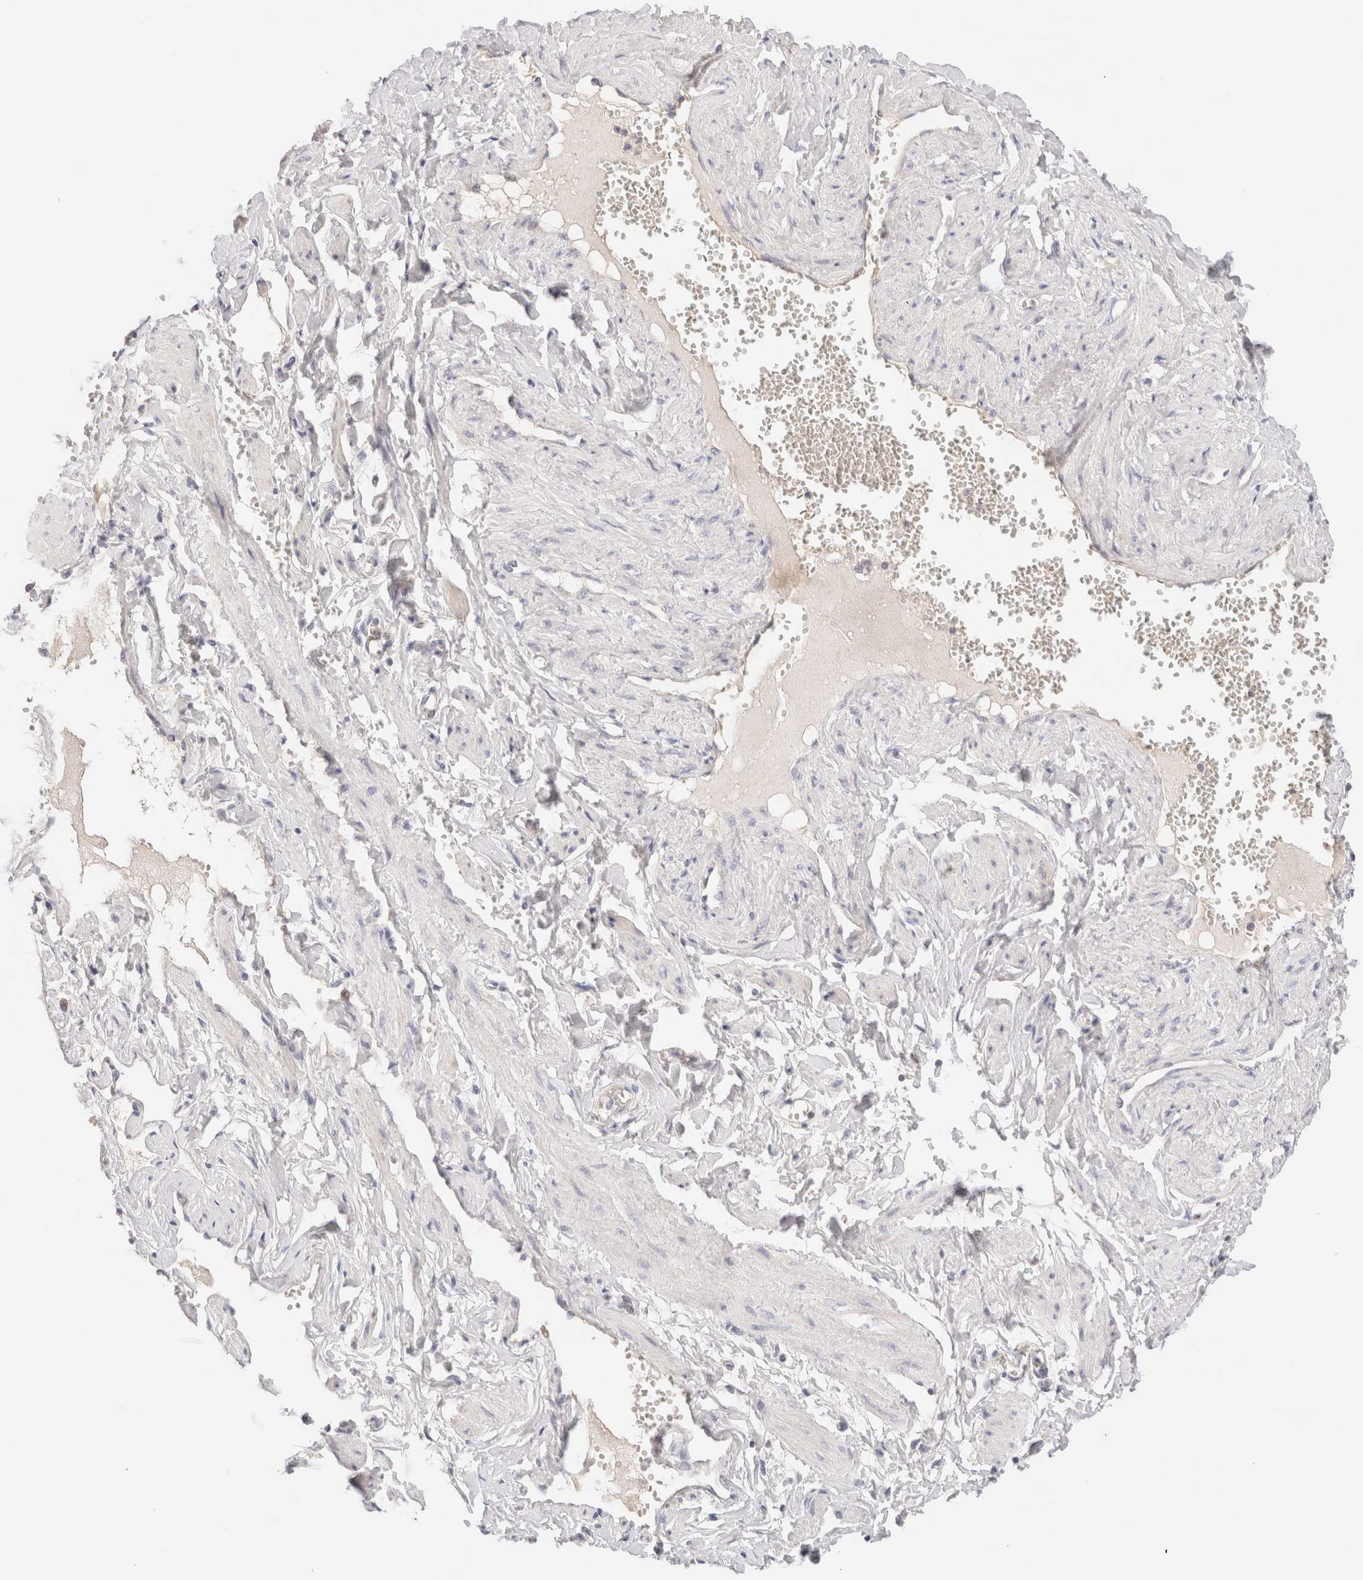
{"staining": {"intensity": "negative", "quantity": "none", "location": "none"}, "tissue": "adipose tissue", "cell_type": "Adipocytes", "image_type": "normal", "snomed": [{"axis": "morphology", "description": "Normal tissue, NOS"}, {"axis": "topography", "description": "Vascular tissue"}, {"axis": "topography", "description": "Fallopian tube"}, {"axis": "topography", "description": "Ovary"}], "caption": "Adipocytes show no significant protein expression in unremarkable adipose tissue. The staining was performed using DAB (3,3'-diaminobenzidine) to visualize the protein expression in brown, while the nuclei were stained in blue with hematoxylin (Magnification: 20x).", "gene": "SCGB2A2", "patient": {"sex": "female", "age": 67}}